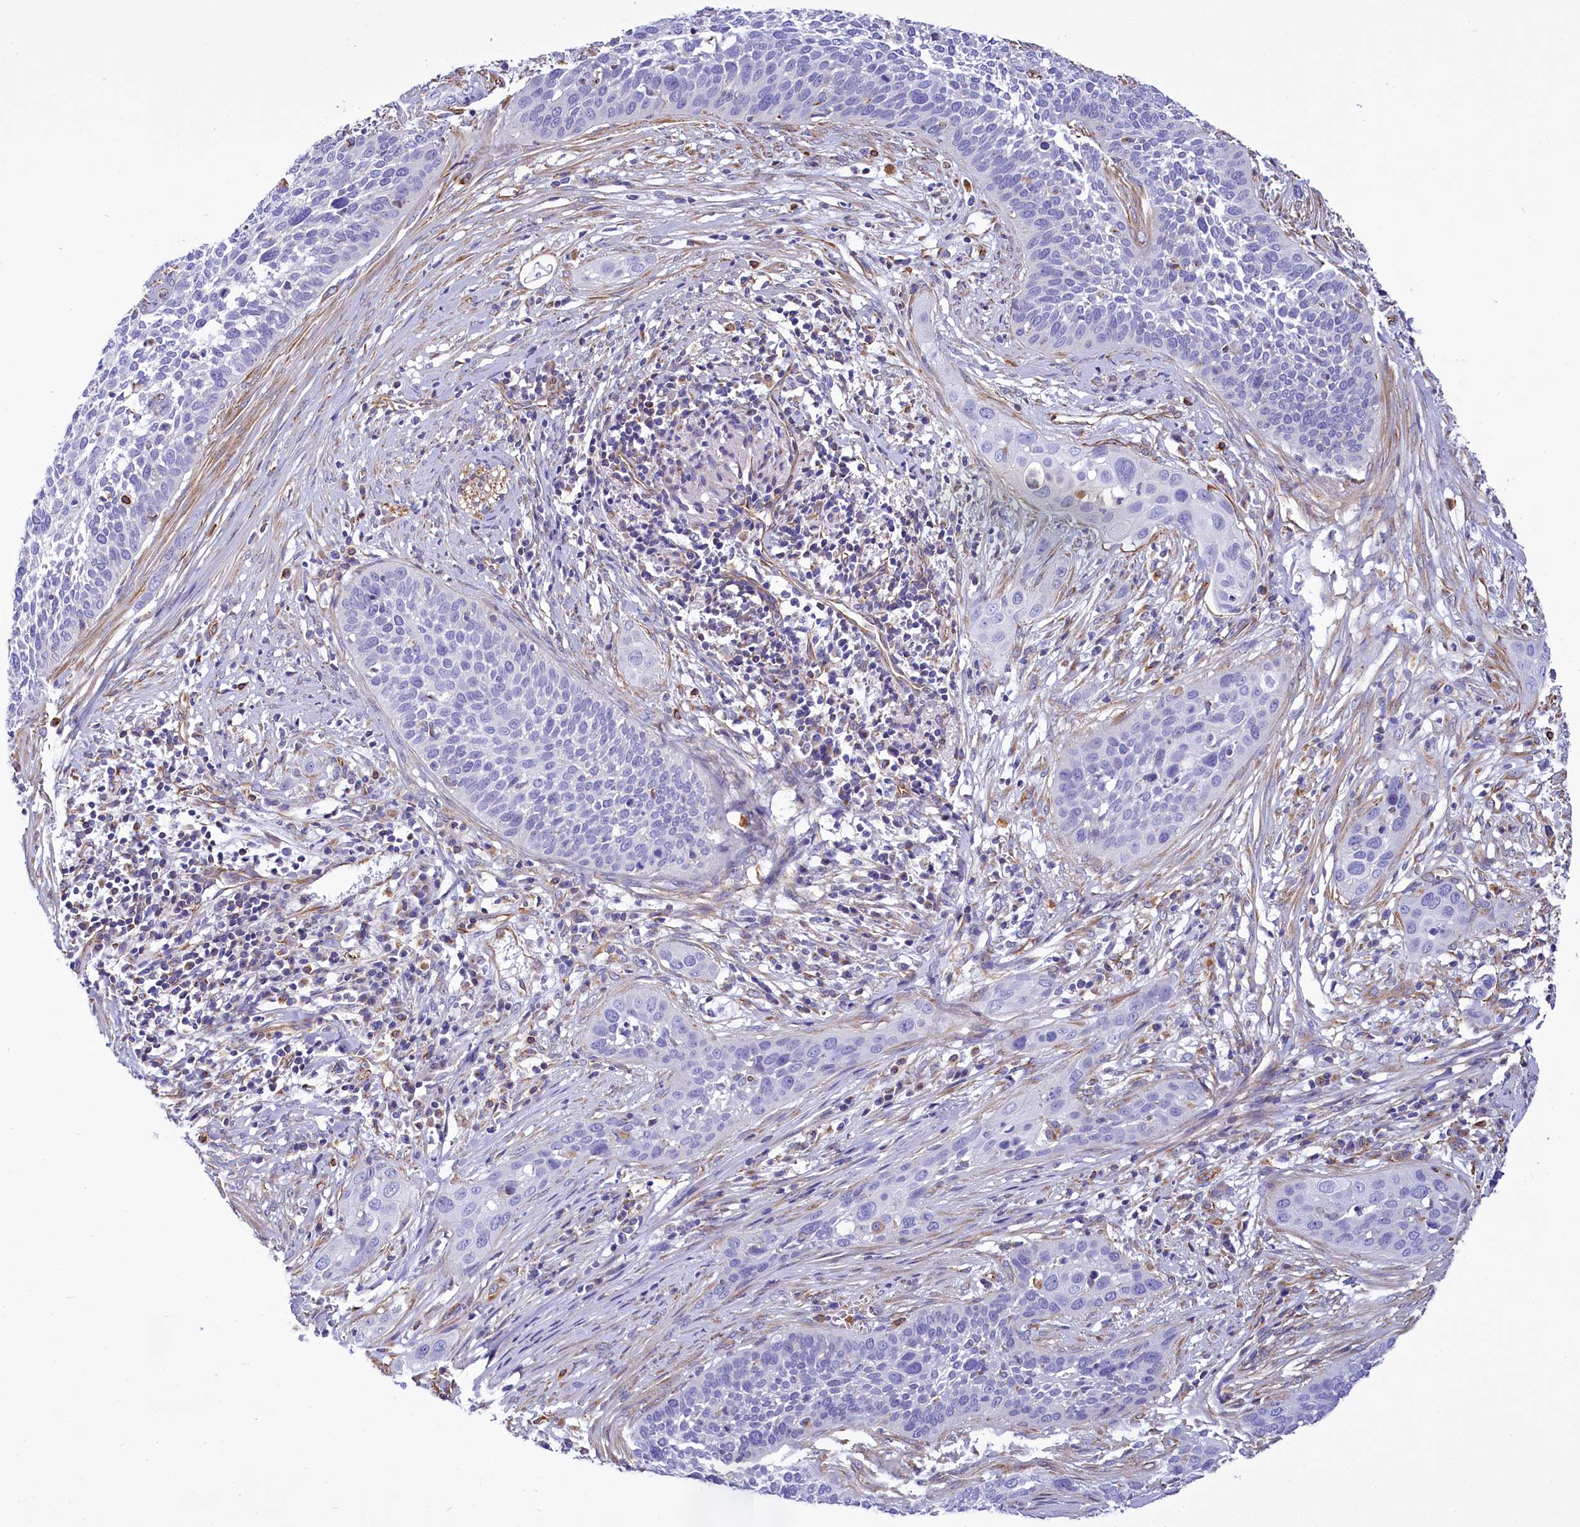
{"staining": {"intensity": "negative", "quantity": "none", "location": "none"}, "tissue": "cervical cancer", "cell_type": "Tumor cells", "image_type": "cancer", "snomed": [{"axis": "morphology", "description": "Squamous cell carcinoma, NOS"}, {"axis": "topography", "description": "Cervix"}], "caption": "A high-resolution micrograph shows immunohistochemistry staining of cervical cancer (squamous cell carcinoma), which reveals no significant positivity in tumor cells.", "gene": "CD99", "patient": {"sex": "female", "age": 34}}